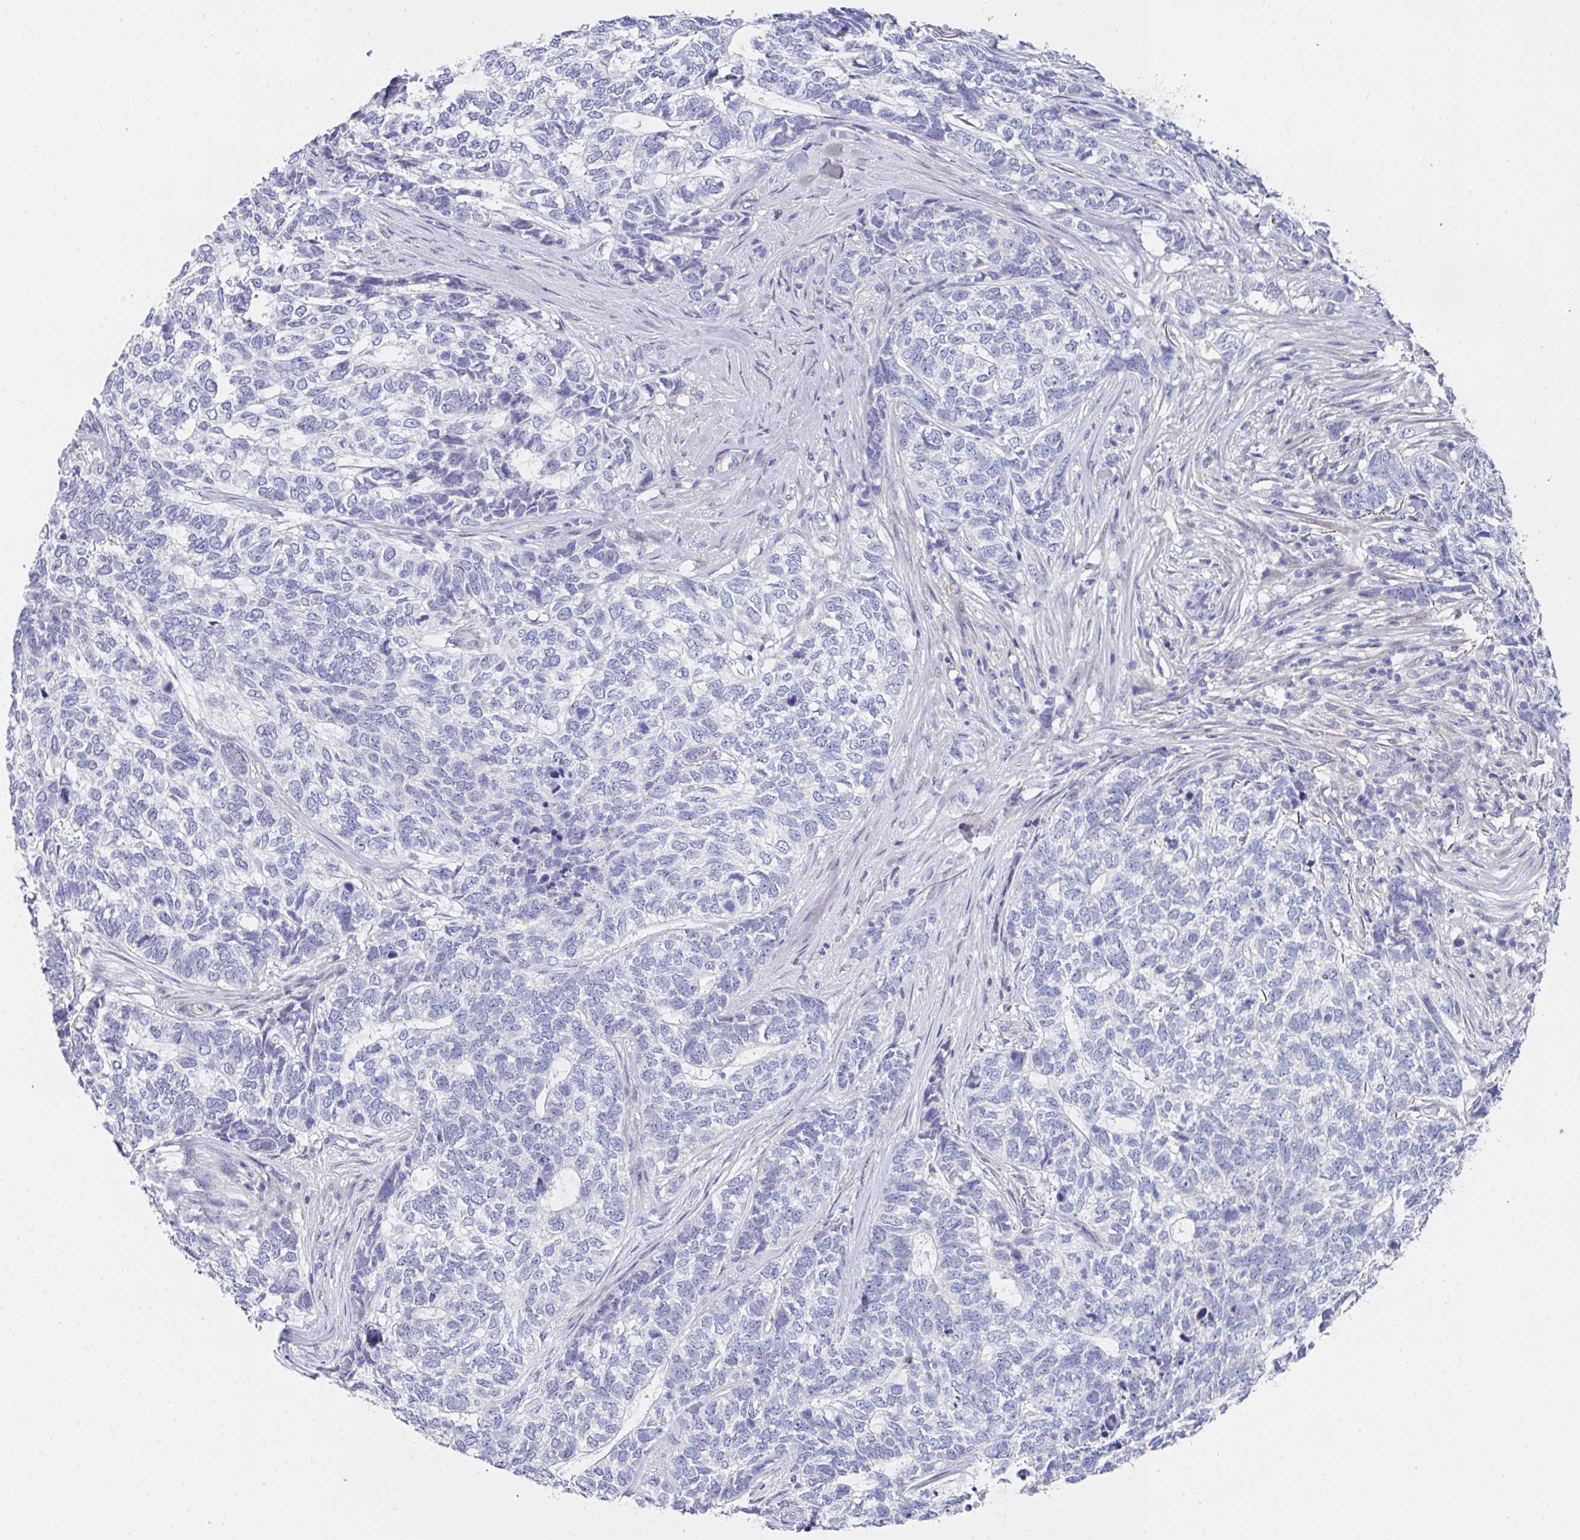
{"staining": {"intensity": "negative", "quantity": "none", "location": "none"}, "tissue": "skin cancer", "cell_type": "Tumor cells", "image_type": "cancer", "snomed": [{"axis": "morphology", "description": "Basal cell carcinoma"}, {"axis": "topography", "description": "Skin"}], "caption": "This is an immunohistochemistry (IHC) photomicrograph of skin cancer. There is no staining in tumor cells.", "gene": "FBXO47", "patient": {"sex": "female", "age": 65}}